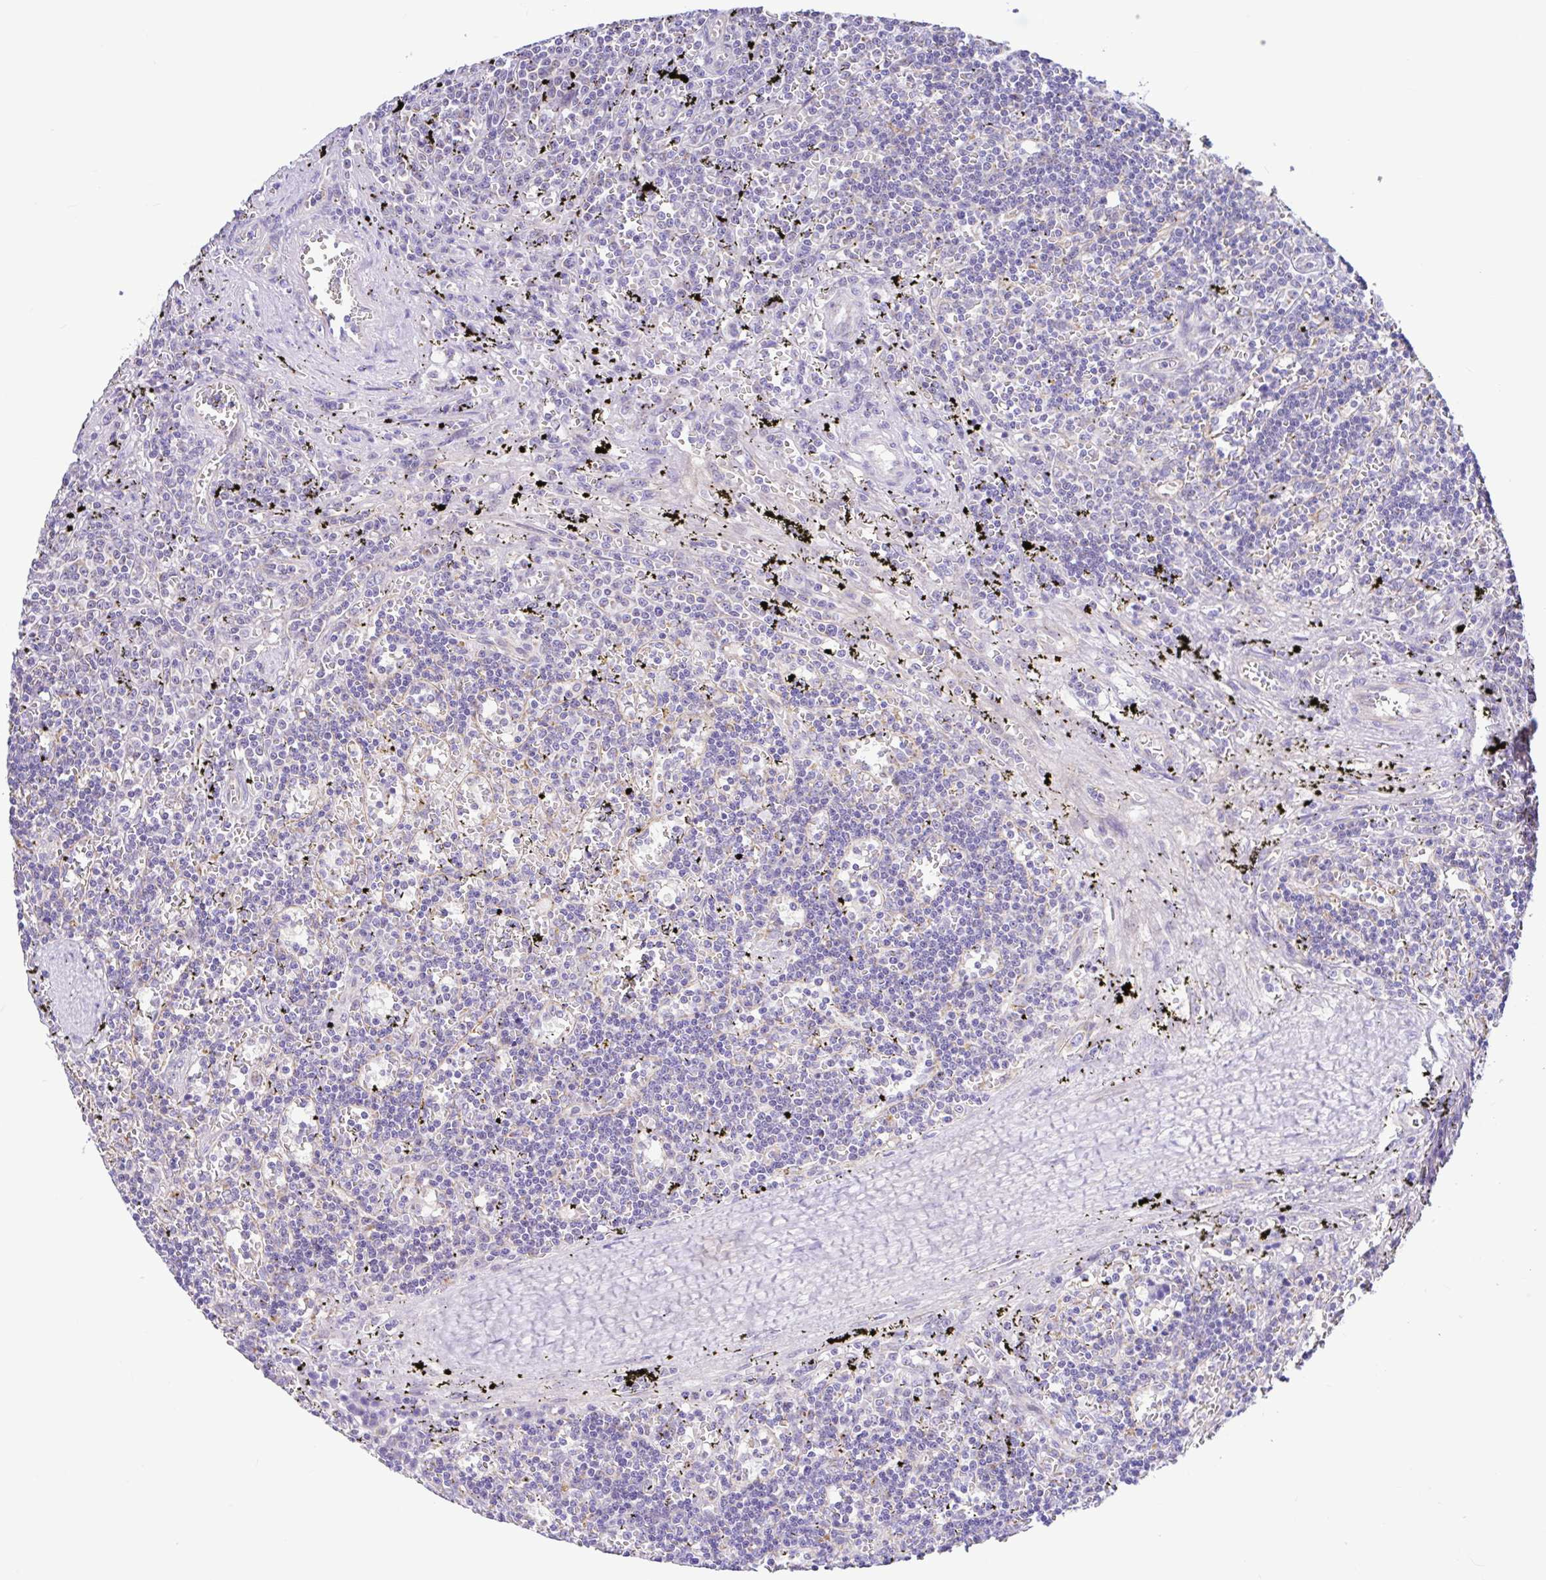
{"staining": {"intensity": "negative", "quantity": "none", "location": "none"}, "tissue": "lymphoma", "cell_type": "Tumor cells", "image_type": "cancer", "snomed": [{"axis": "morphology", "description": "Malignant lymphoma, non-Hodgkin's type, Low grade"}, {"axis": "topography", "description": "Spleen"}], "caption": "High power microscopy photomicrograph of an immunohistochemistry (IHC) image of lymphoma, revealing no significant positivity in tumor cells.", "gene": "NDUFS2", "patient": {"sex": "male", "age": 60}}